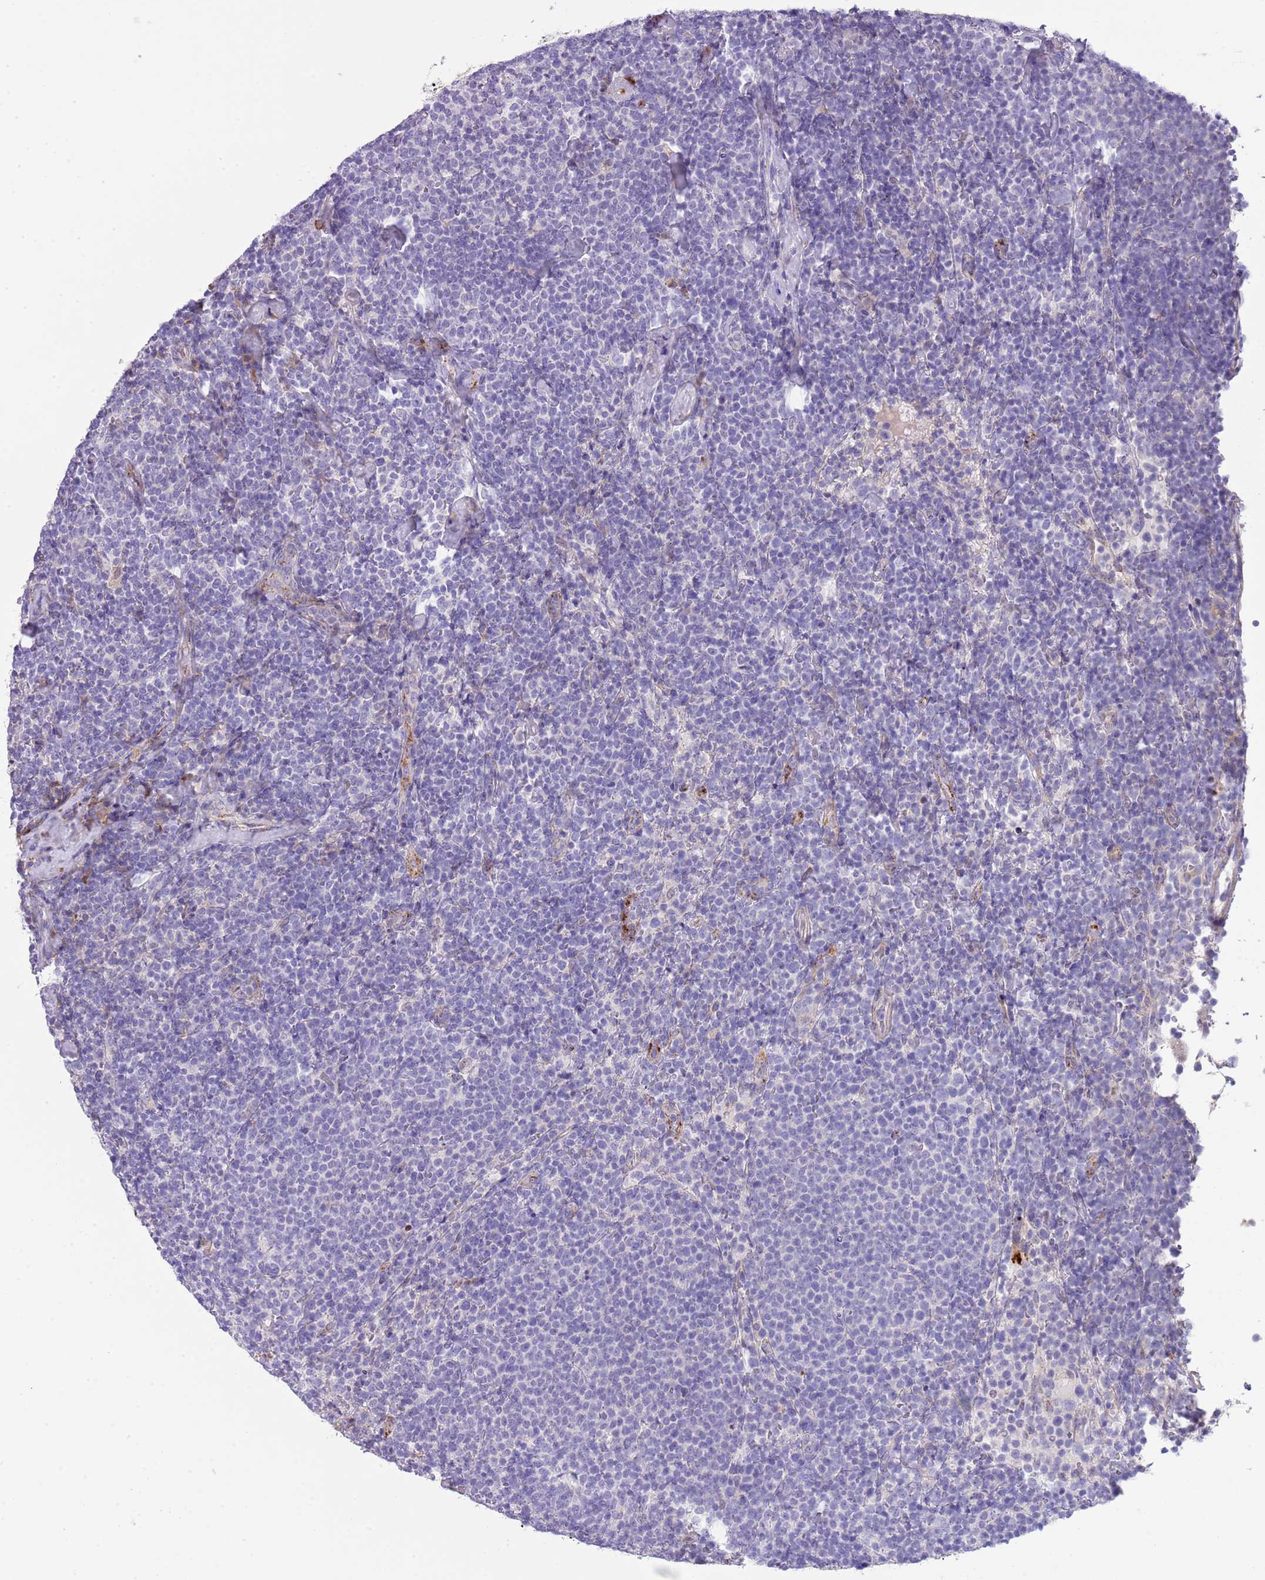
{"staining": {"intensity": "negative", "quantity": "none", "location": "none"}, "tissue": "lymphoma", "cell_type": "Tumor cells", "image_type": "cancer", "snomed": [{"axis": "morphology", "description": "Malignant lymphoma, non-Hodgkin's type, High grade"}, {"axis": "topography", "description": "Lymph node"}], "caption": "Tumor cells are negative for brown protein staining in high-grade malignant lymphoma, non-Hodgkin's type. (DAB immunohistochemistry (IHC), high magnification).", "gene": "ABHD17C", "patient": {"sex": "male", "age": 61}}